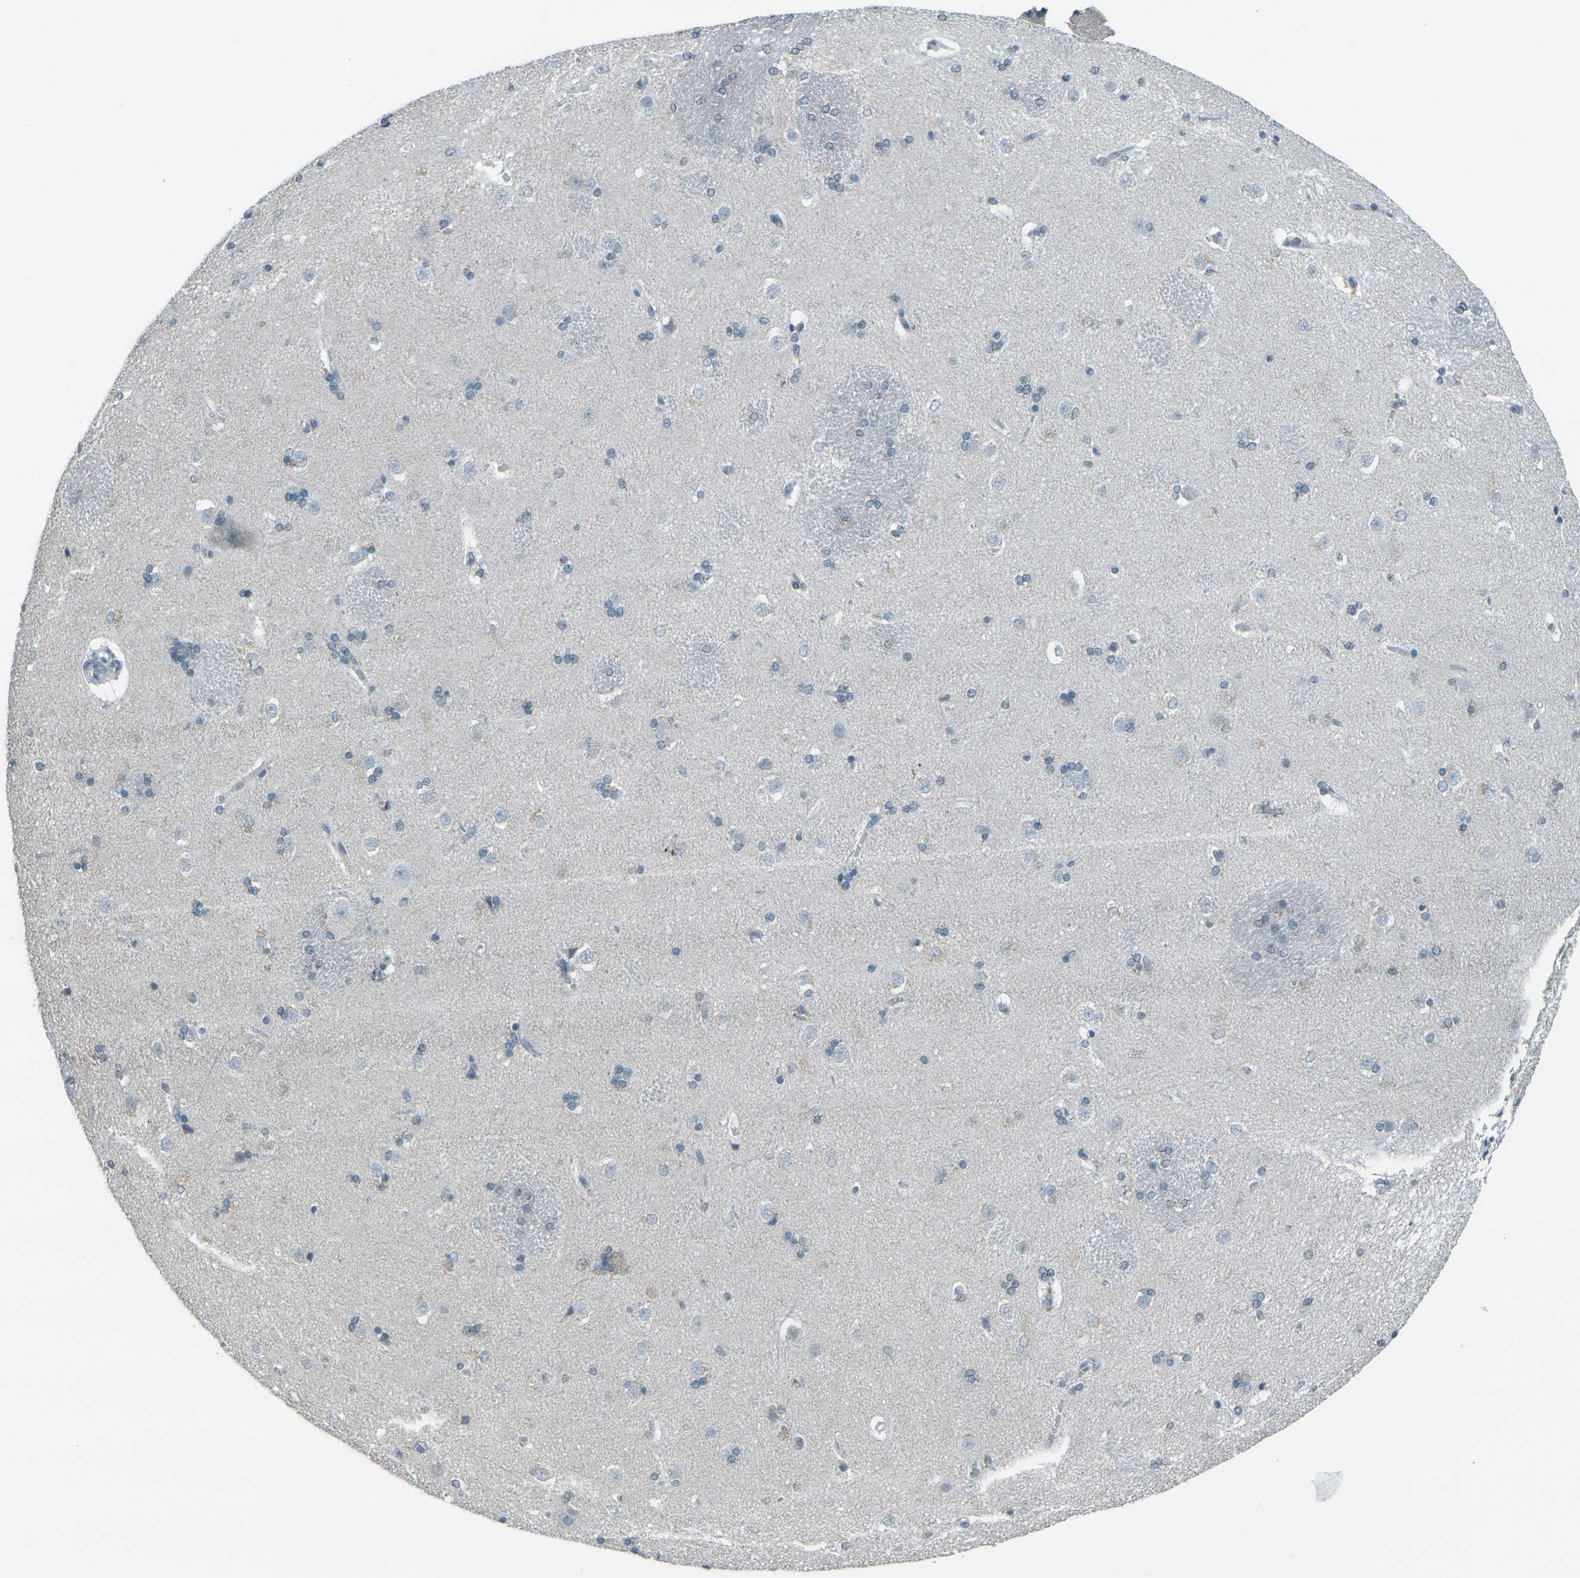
{"staining": {"intensity": "weak", "quantity": "<25%", "location": "cytoplasmic/membranous"}, "tissue": "caudate", "cell_type": "Glial cells", "image_type": "normal", "snomed": [{"axis": "morphology", "description": "Normal tissue, NOS"}, {"axis": "topography", "description": "Lateral ventricle wall"}], "caption": "Image shows no significant protein staining in glial cells of normal caudate. (DAB IHC, high magnification).", "gene": "H2BC1", "patient": {"sex": "female", "age": 19}}